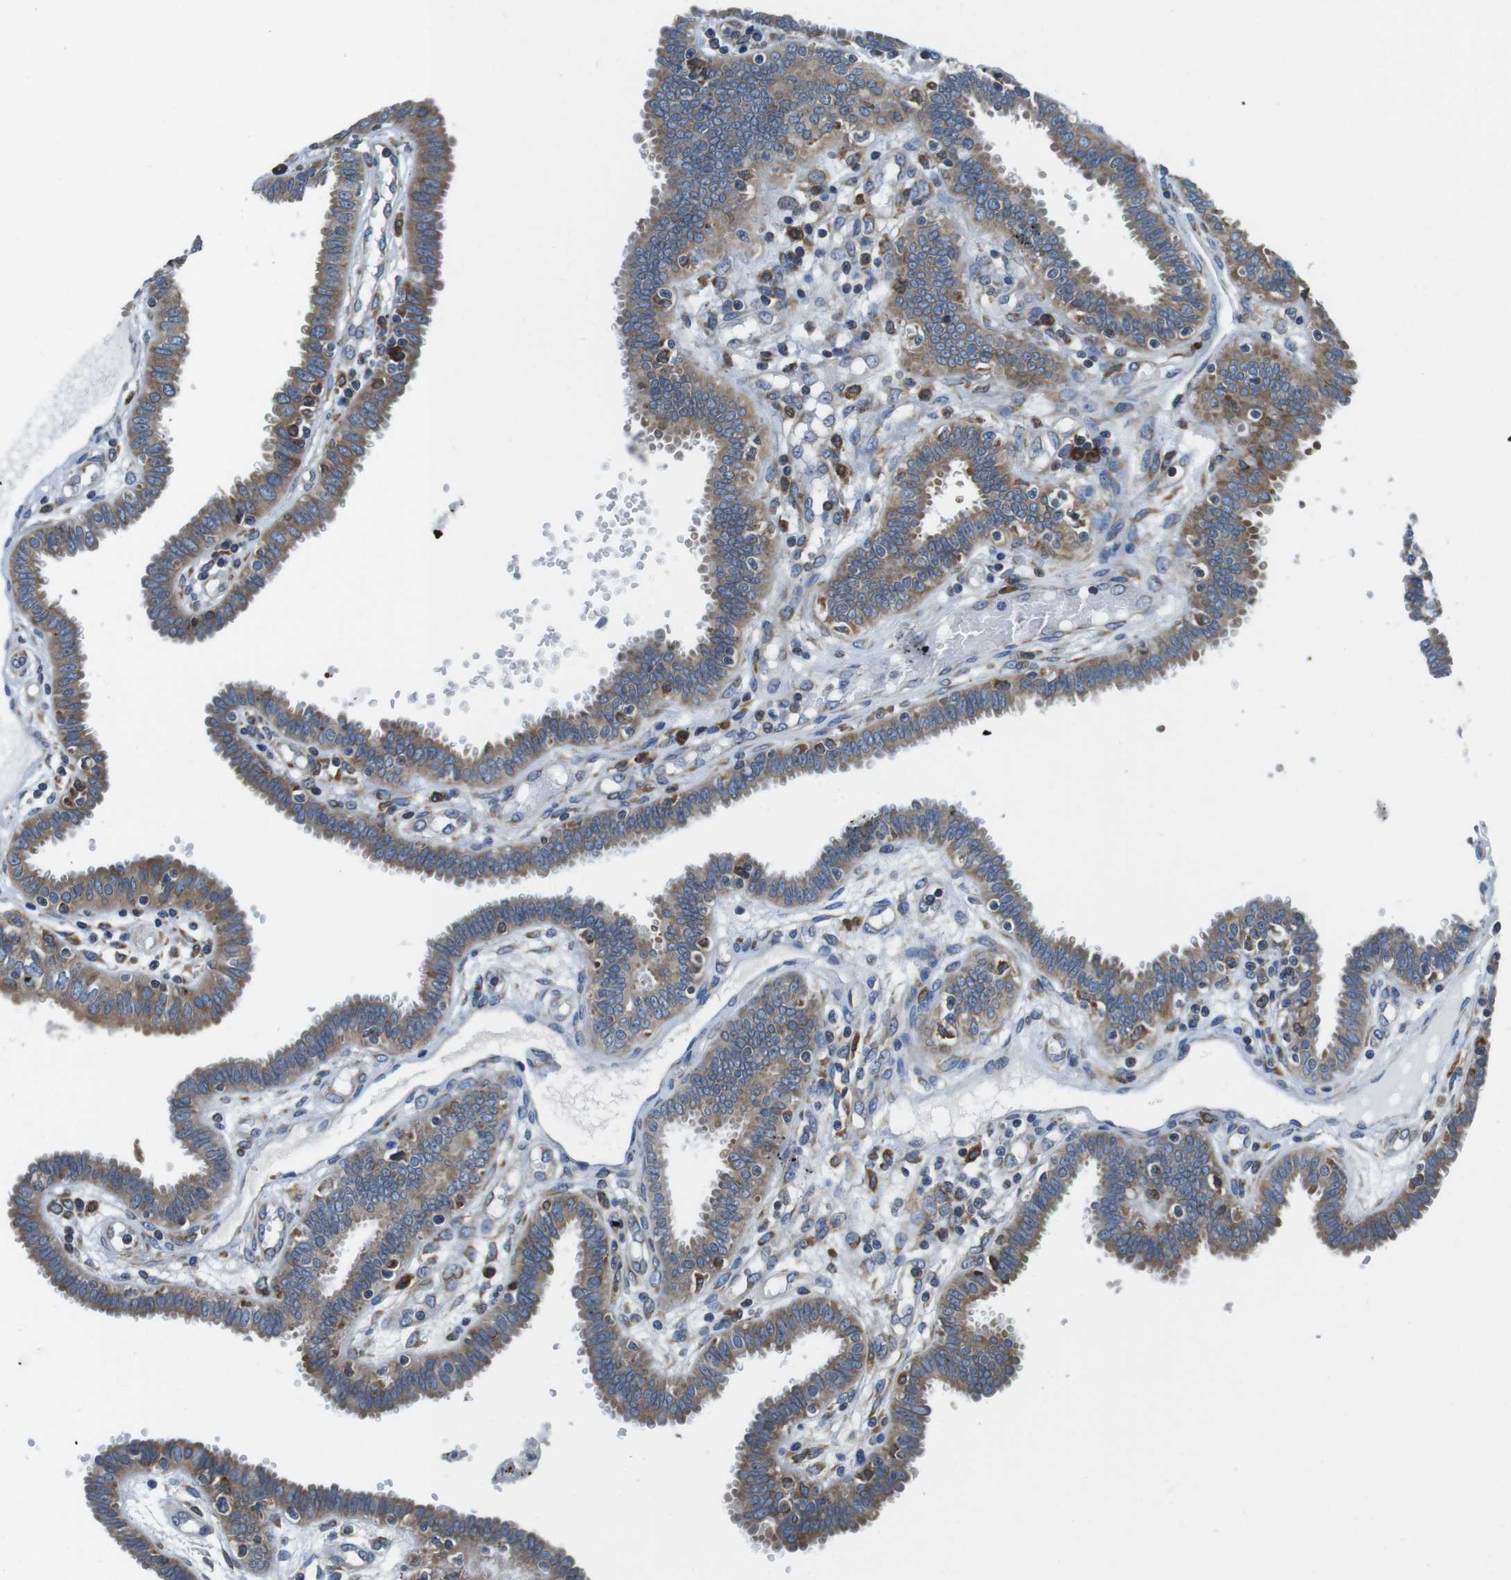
{"staining": {"intensity": "moderate", "quantity": ">75%", "location": "cytoplasmic/membranous"}, "tissue": "fallopian tube", "cell_type": "Glandular cells", "image_type": "normal", "snomed": [{"axis": "morphology", "description": "Normal tissue, NOS"}, {"axis": "topography", "description": "Fallopian tube"}], "caption": "A photomicrograph of human fallopian tube stained for a protein exhibits moderate cytoplasmic/membranous brown staining in glandular cells. (Brightfield microscopy of DAB IHC at high magnification).", "gene": "UGGT1", "patient": {"sex": "female", "age": 32}}